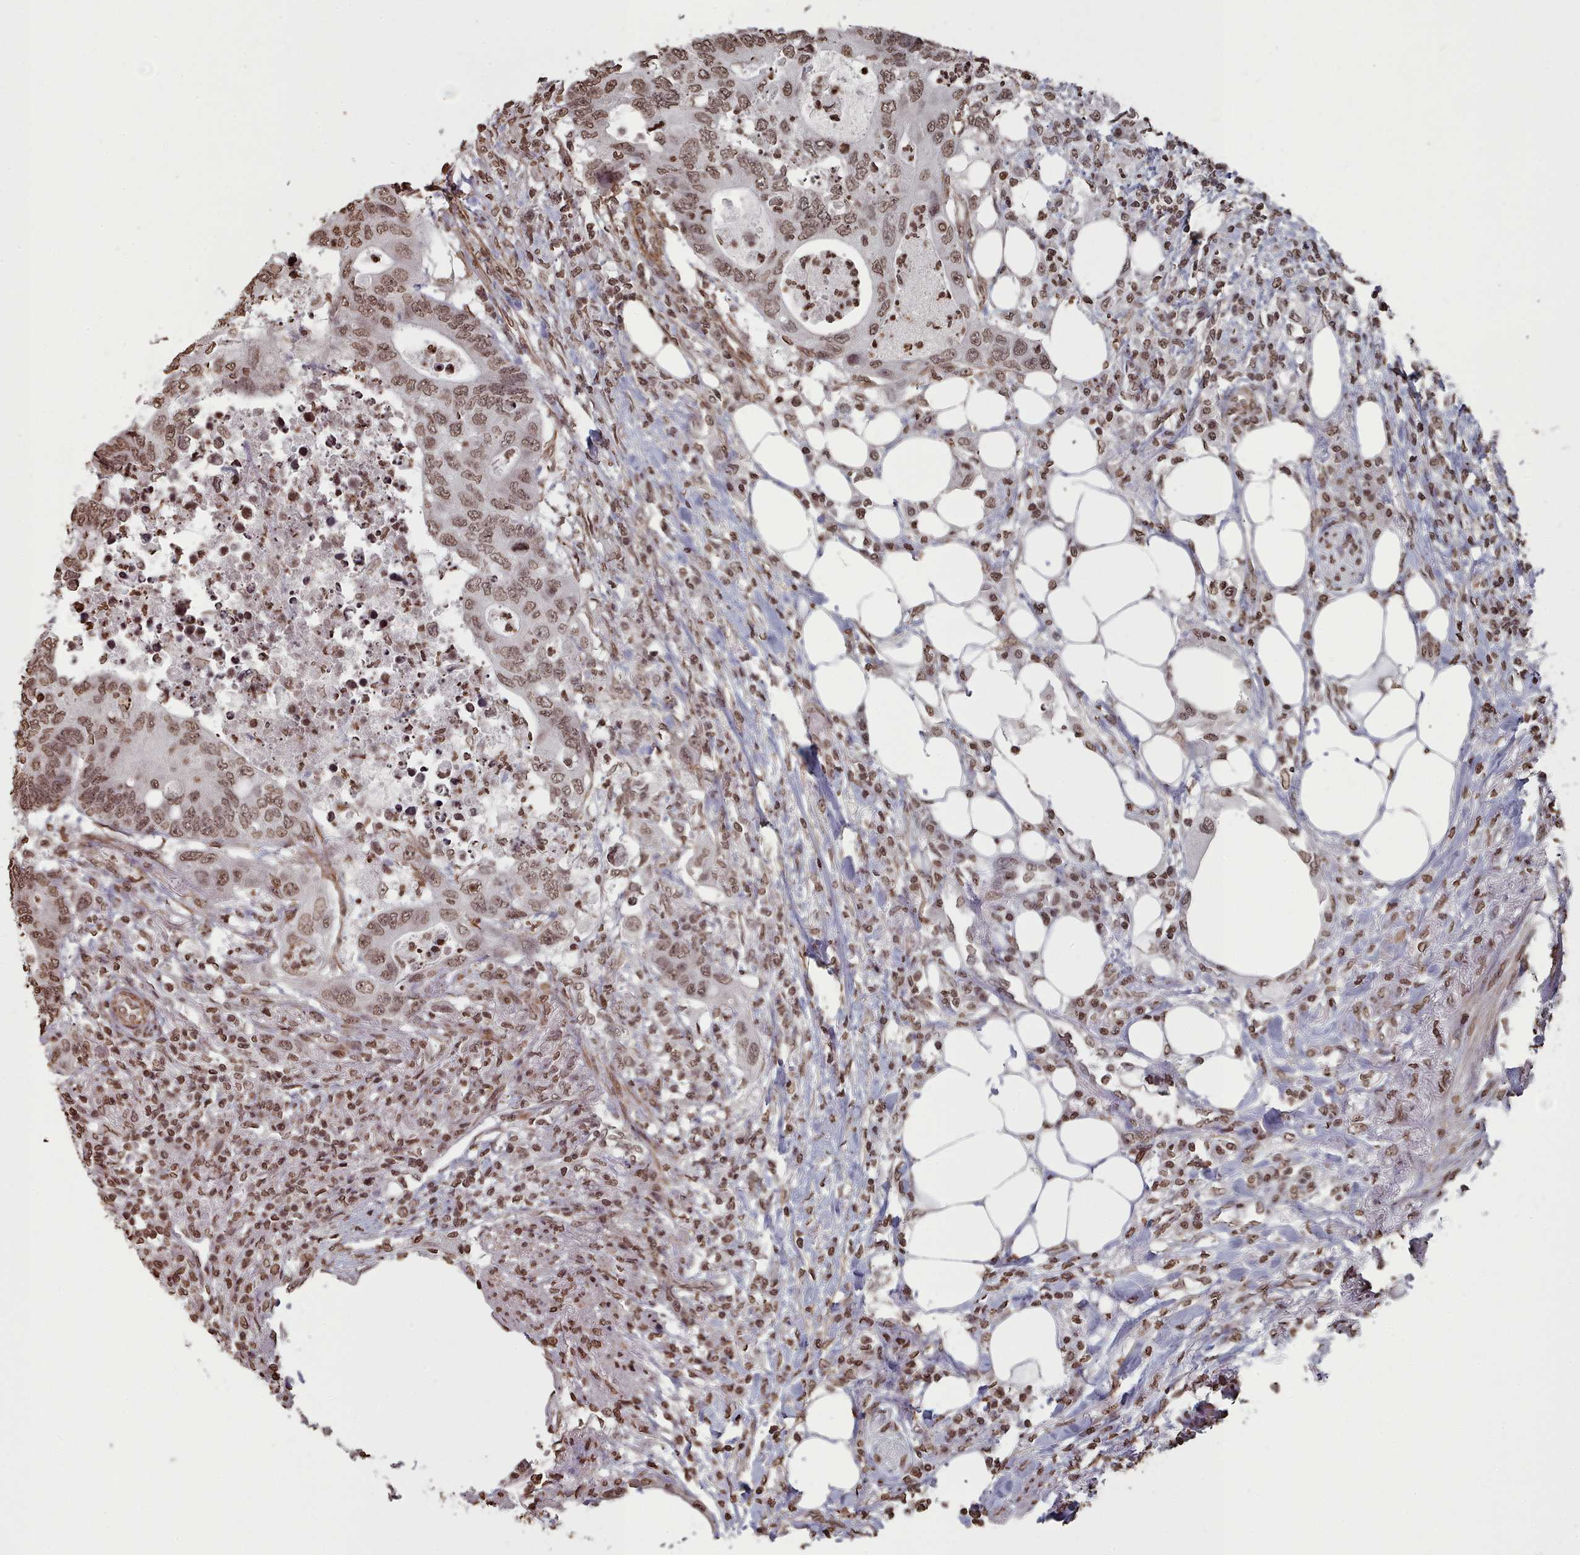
{"staining": {"intensity": "moderate", "quantity": ">75%", "location": "nuclear"}, "tissue": "colorectal cancer", "cell_type": "Tumor cells", "image_type": "cancer", "snomed": [{"axis": "morphology", "description": "Adenocarcinoma, NOS"}, {"axis": "topography", "description": "Colon"}], "caption": "IHC micrograph of neoplastic tissue: human adenocarcinoma (colorectal) stained using immunohistochemistry reveals medium levels of moderate protein expression localized specifically in the nuclear of tumor cells, appearing as a nuclear brown color.", "gene": "PLEKHG5", "patient": {"sex": "male", "age": 71}}